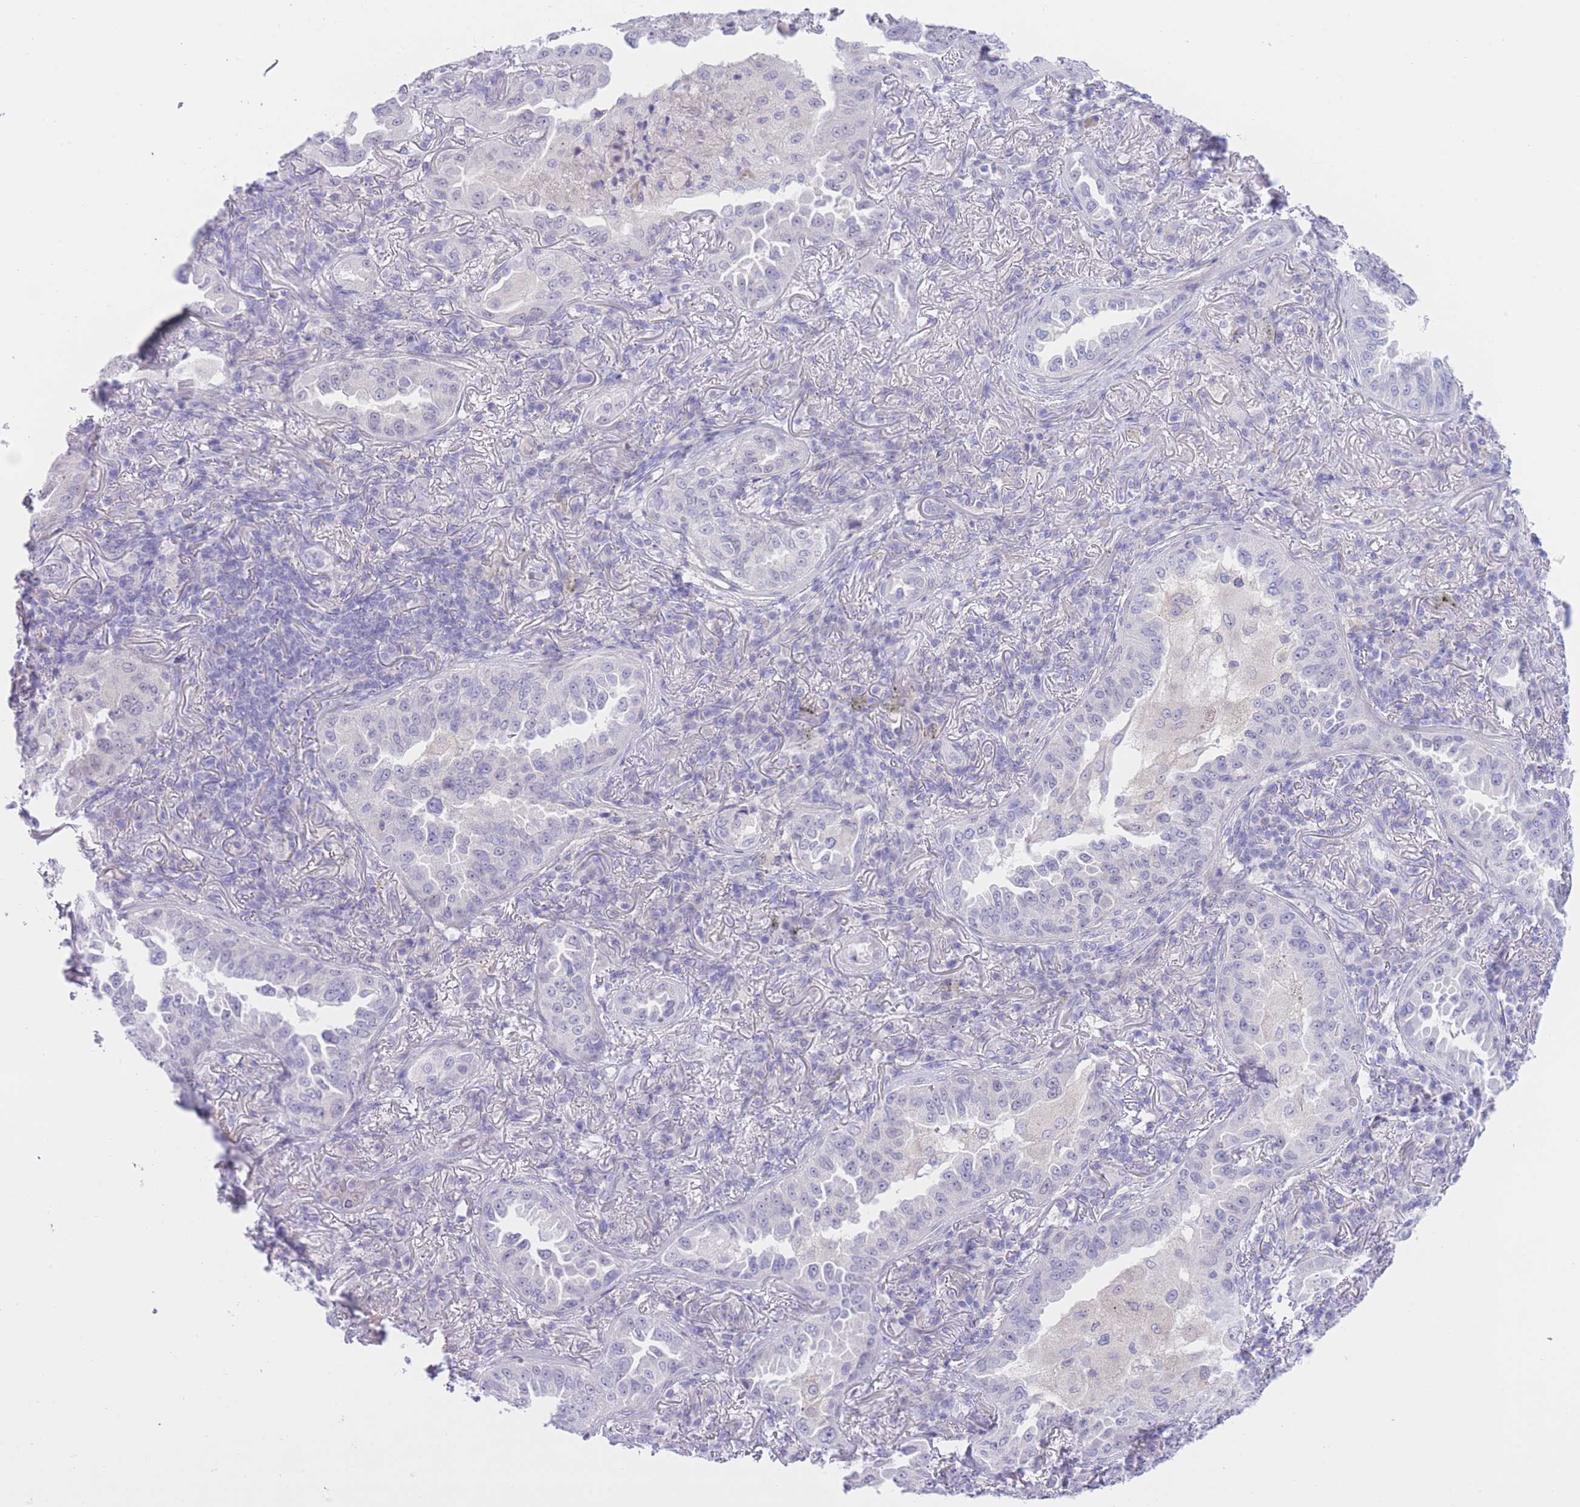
{"staining": {"intensity": "negative", "quantity": "none", "location": "none"}, "tissue": "lung cancer", "cell_type": "Tumor cells", "image_type": "cancer", "snomed": [{"axis": "morphology", "description": "Adenocarcinoma, NOS"}, {"axis": "topography", "description": "Lung"}], "caption": "Immunohistochemical staining of lung cancer (adenocarcinoma) demonstrates no significant positivity in tumor cells.", "gene": "ZNF212", "patient": {"sex": "female", "age": 69}}